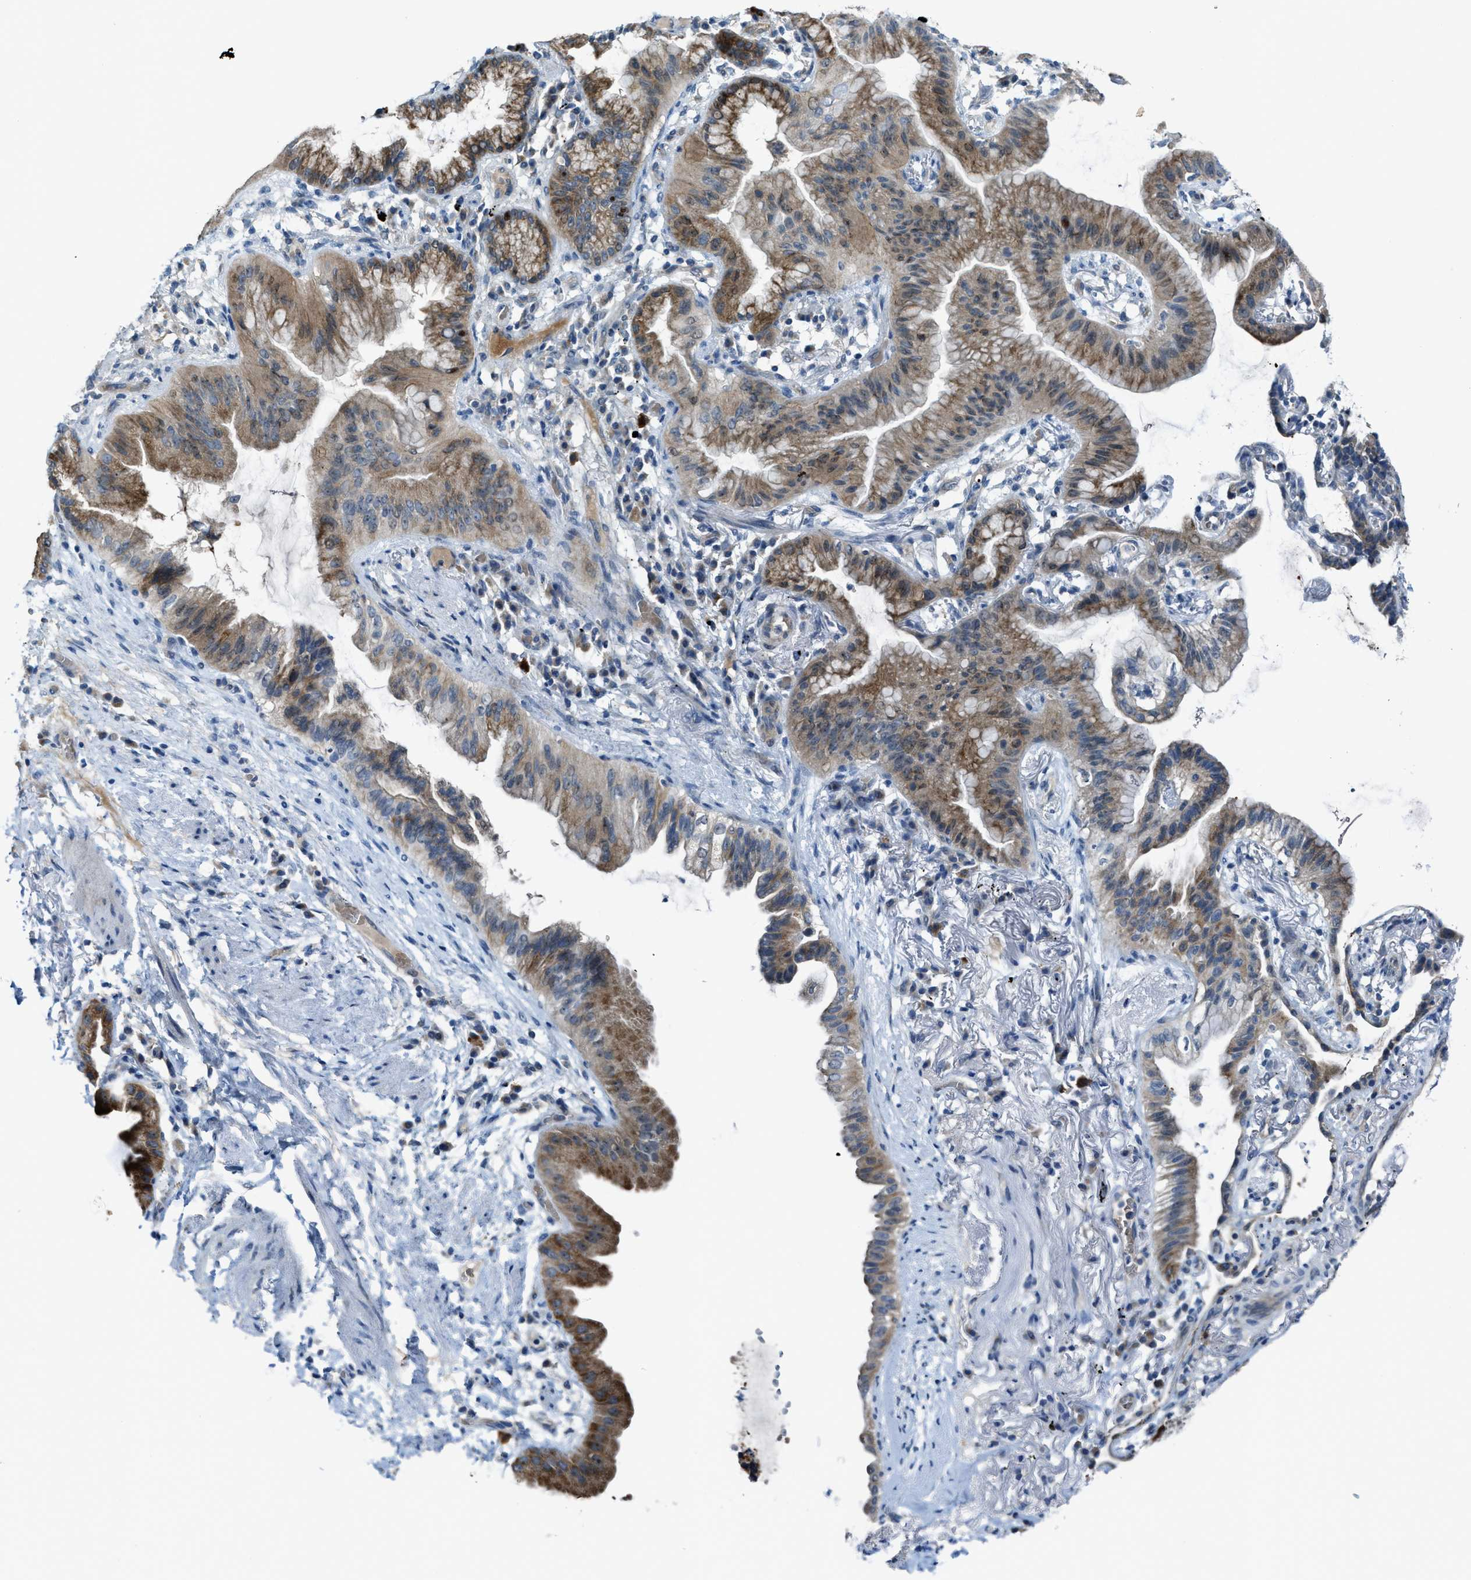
{"staining": {"intensity": "moderate", "quantity": ">75%", "location": "cytoplasmic/membranous"}, "tissue": "lung cancer", "cell_type": "Tumor cells", "image_type": "cancer", "snomed": [{"axis": "morphology", "description": "Normal tissue, NOS"}, {"axis": "morphology", "description": "Adenocarcinoma, NOS"}, {"axis": "topography", "description": "Bronchus"}, {"axis": "topography", "description": "Lung"}], "caption": "Immunohistochemistry (IHC) staining of lung cancer (adenocarcinoma), which shows medium levels of moderate cytoplasmic/membranous expression in about >75% of tumor cells indicating moderate cytoplasmic/membranous protein staining. The staining was performed using DAB (3,3'-diaminobenzidine) (brown) for protein detection and nuclei were counterstained in hematoxylin (blue).", "gene": "CDON", "patient": {"sex": "female", "age": 70}}